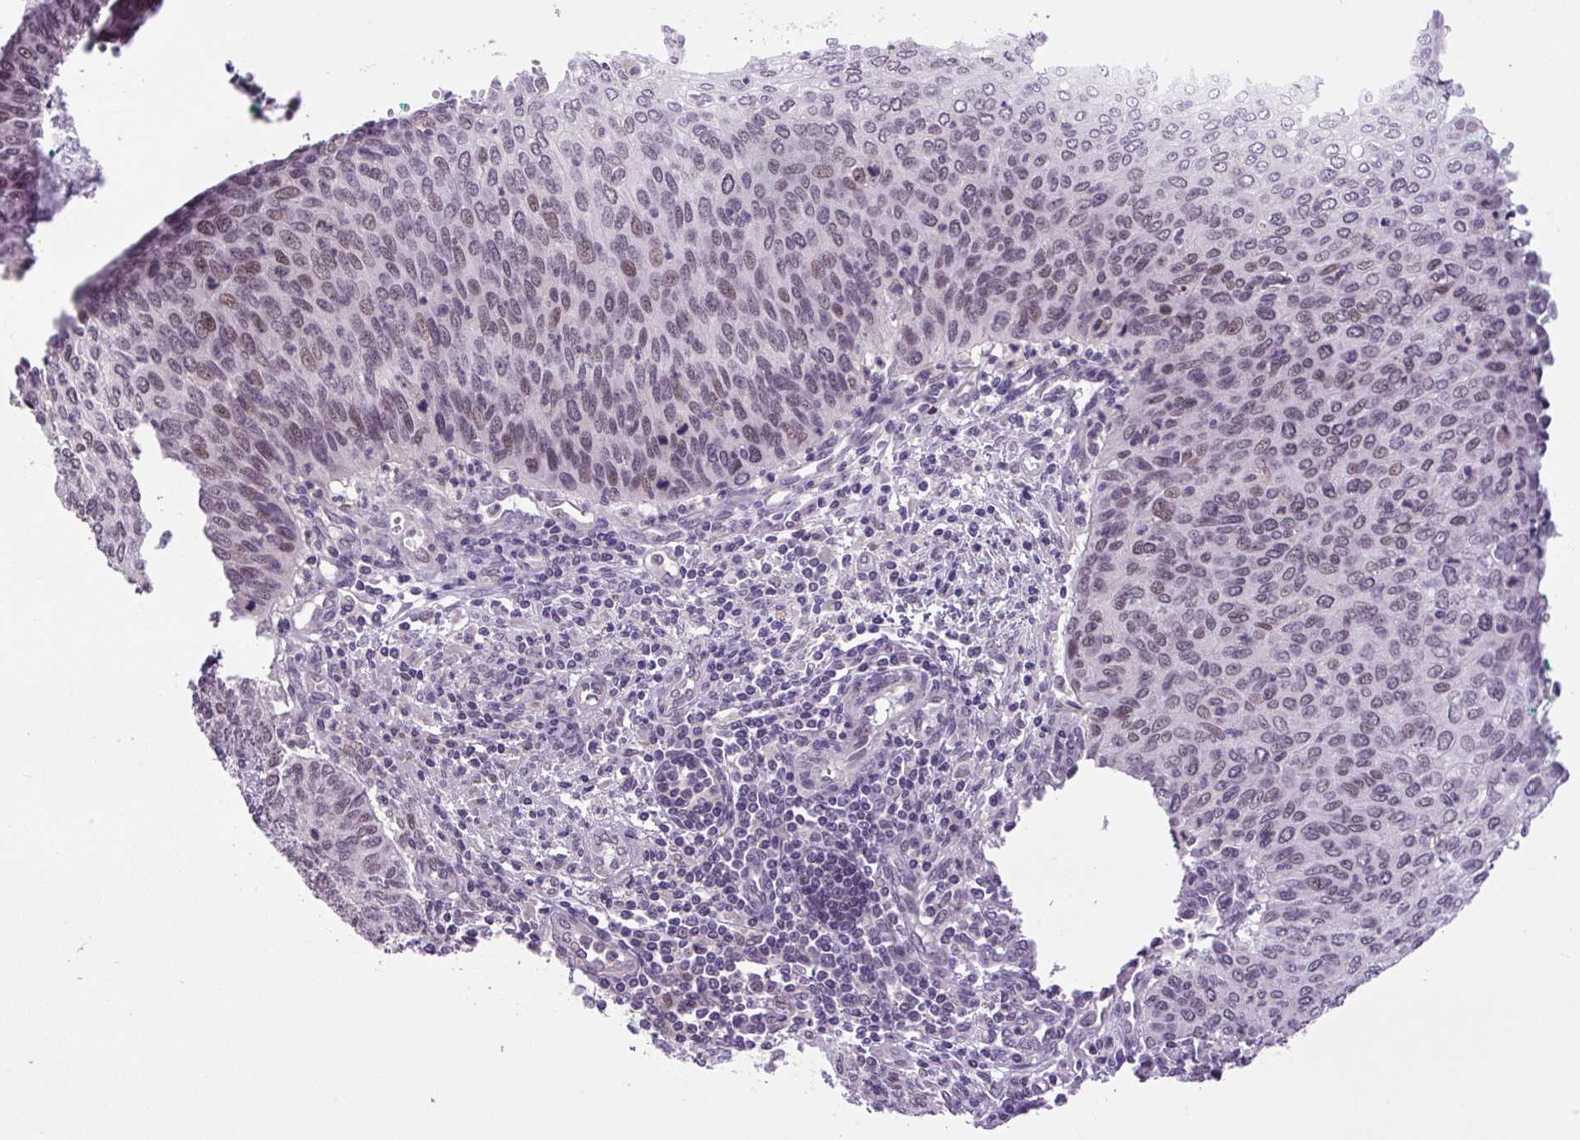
{"staining": {"intensity": "weak", "quantity": "25%-75%", "location": "nuclear"}, "tissue": "cervical cancer", "cell_type": "Tumor cells", "image_type": "cancer", "snomed": [{"axis": "morphology", "description": "Squamous cell carcinoma, NOS"}, {"axis": "topography", "description": "Cervix"}], "caption": "Human cervical cancer stained with a brown dye reveals weak nuclear positive staining in about 25%-75% of tumor cells.", "gene": "KPNA1", "patient": {"sex": "female", "age": 38}}